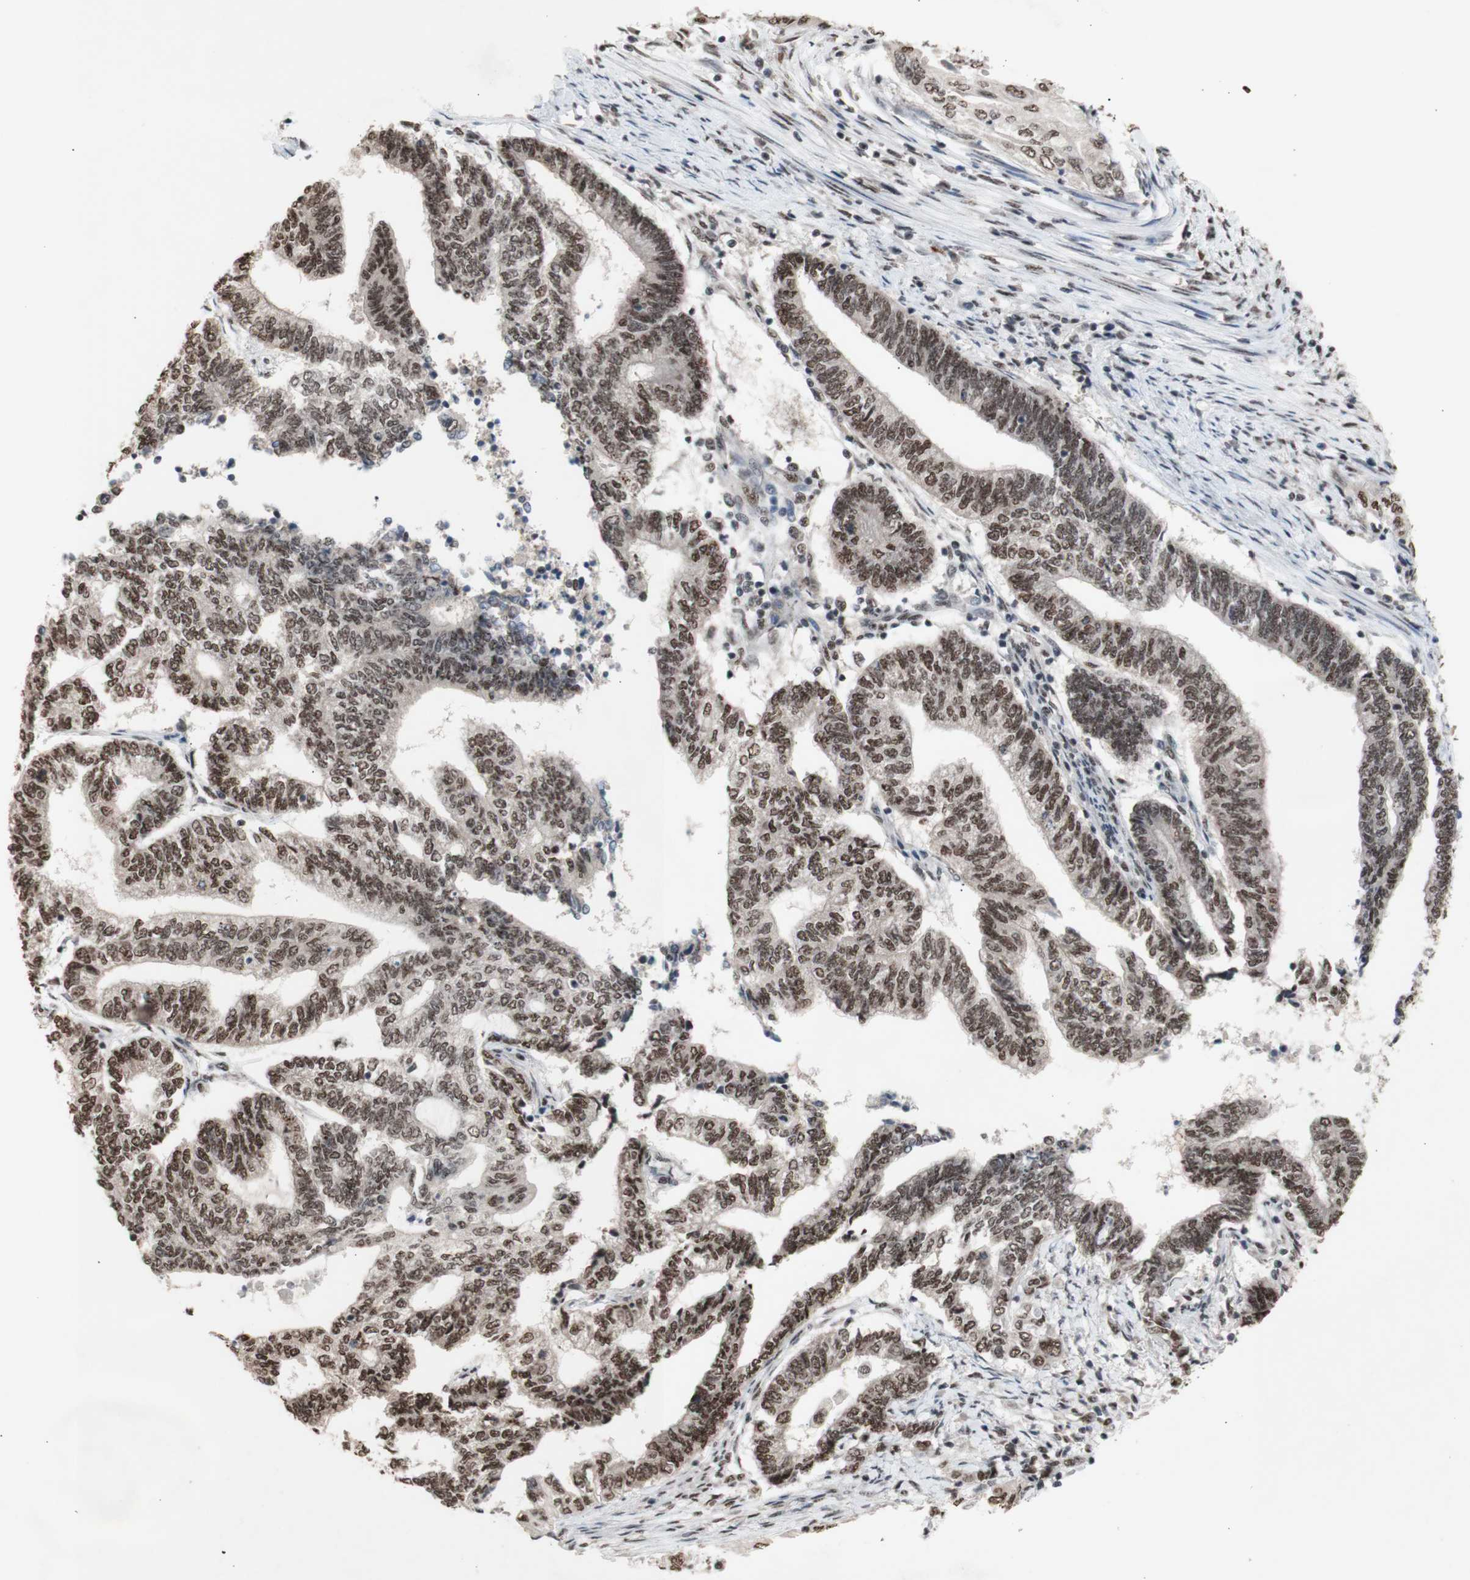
{"staining": {"intensity": "weak", "quantity": ">75%", "location": "nuclear"}, "tissue": "endometrial cancer", "cell_type": "Tumor cells", "image_type": "cancer", "snomed": [{"axis": "morphology", "description": "Adenocarcinoma, NOS"}, {"axis": "topography", "description": "Uterus"}, {"axis": "topography", "description": "Endometrium"}], "caption": "Endometrial cancer (adenocarcinoma) was stained to show a protein in brown. There is low levels of weak nuclear staining in about >75% of tumor cells.", "gene": "SFPQ", "patient": {"sex": "female", "age": 70}}